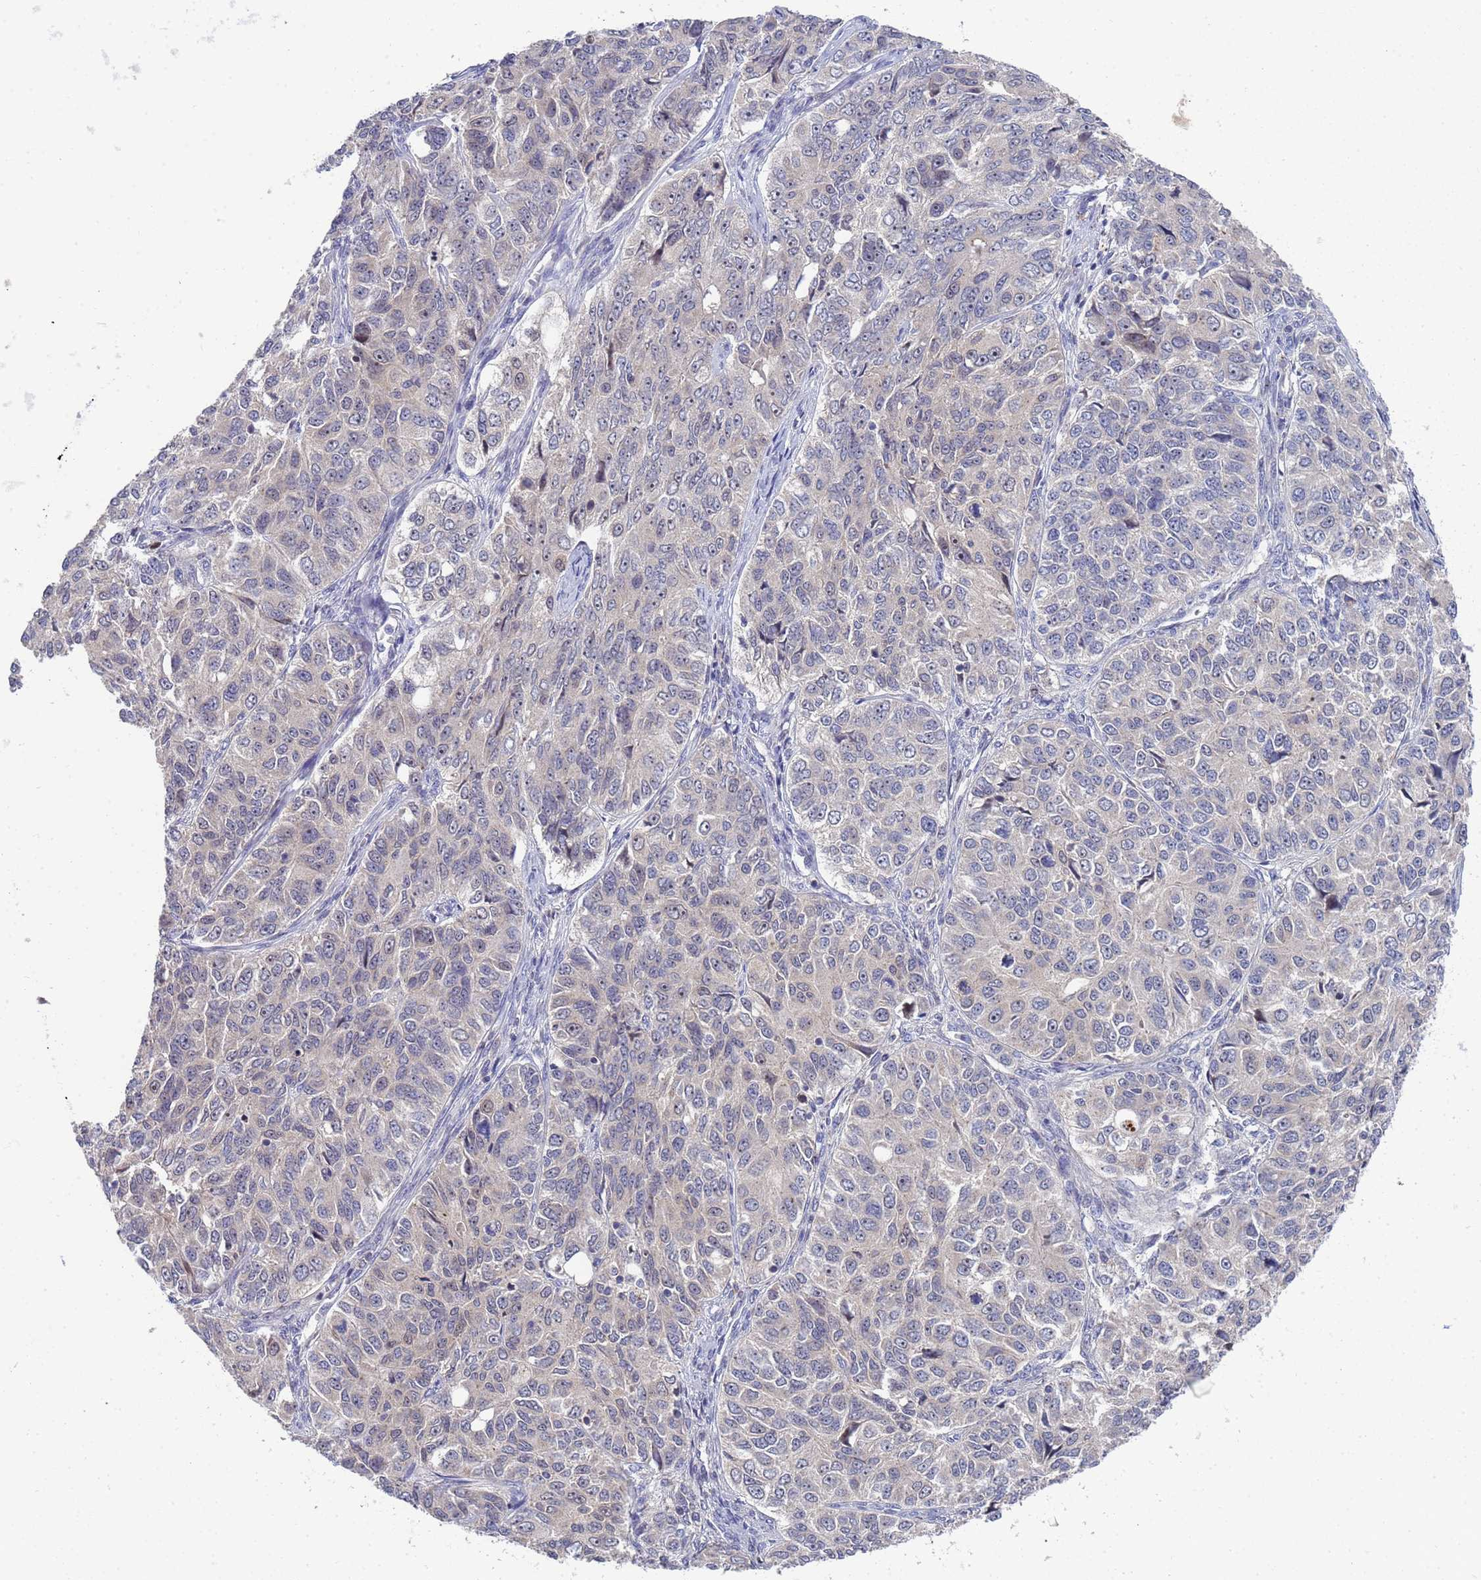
{"staining": {"intensity": "negative", "quantity": "none", "location": "none"}, "tissue": "ovarian cancer", "cell_type": "Tumor cells", "image_type": "cancer", "snomed": [{"axis": "morphology", "description": "Carcinoma, endometroid"}, {"axis": "topography", "description": "Ovary"}], "caption": "This is an IHC image of ovarian endometroid carcinoma. There is no expression in tumor cells.", "gene": "ENOSF1", "patient": {"sex": "female", "age": 51}}